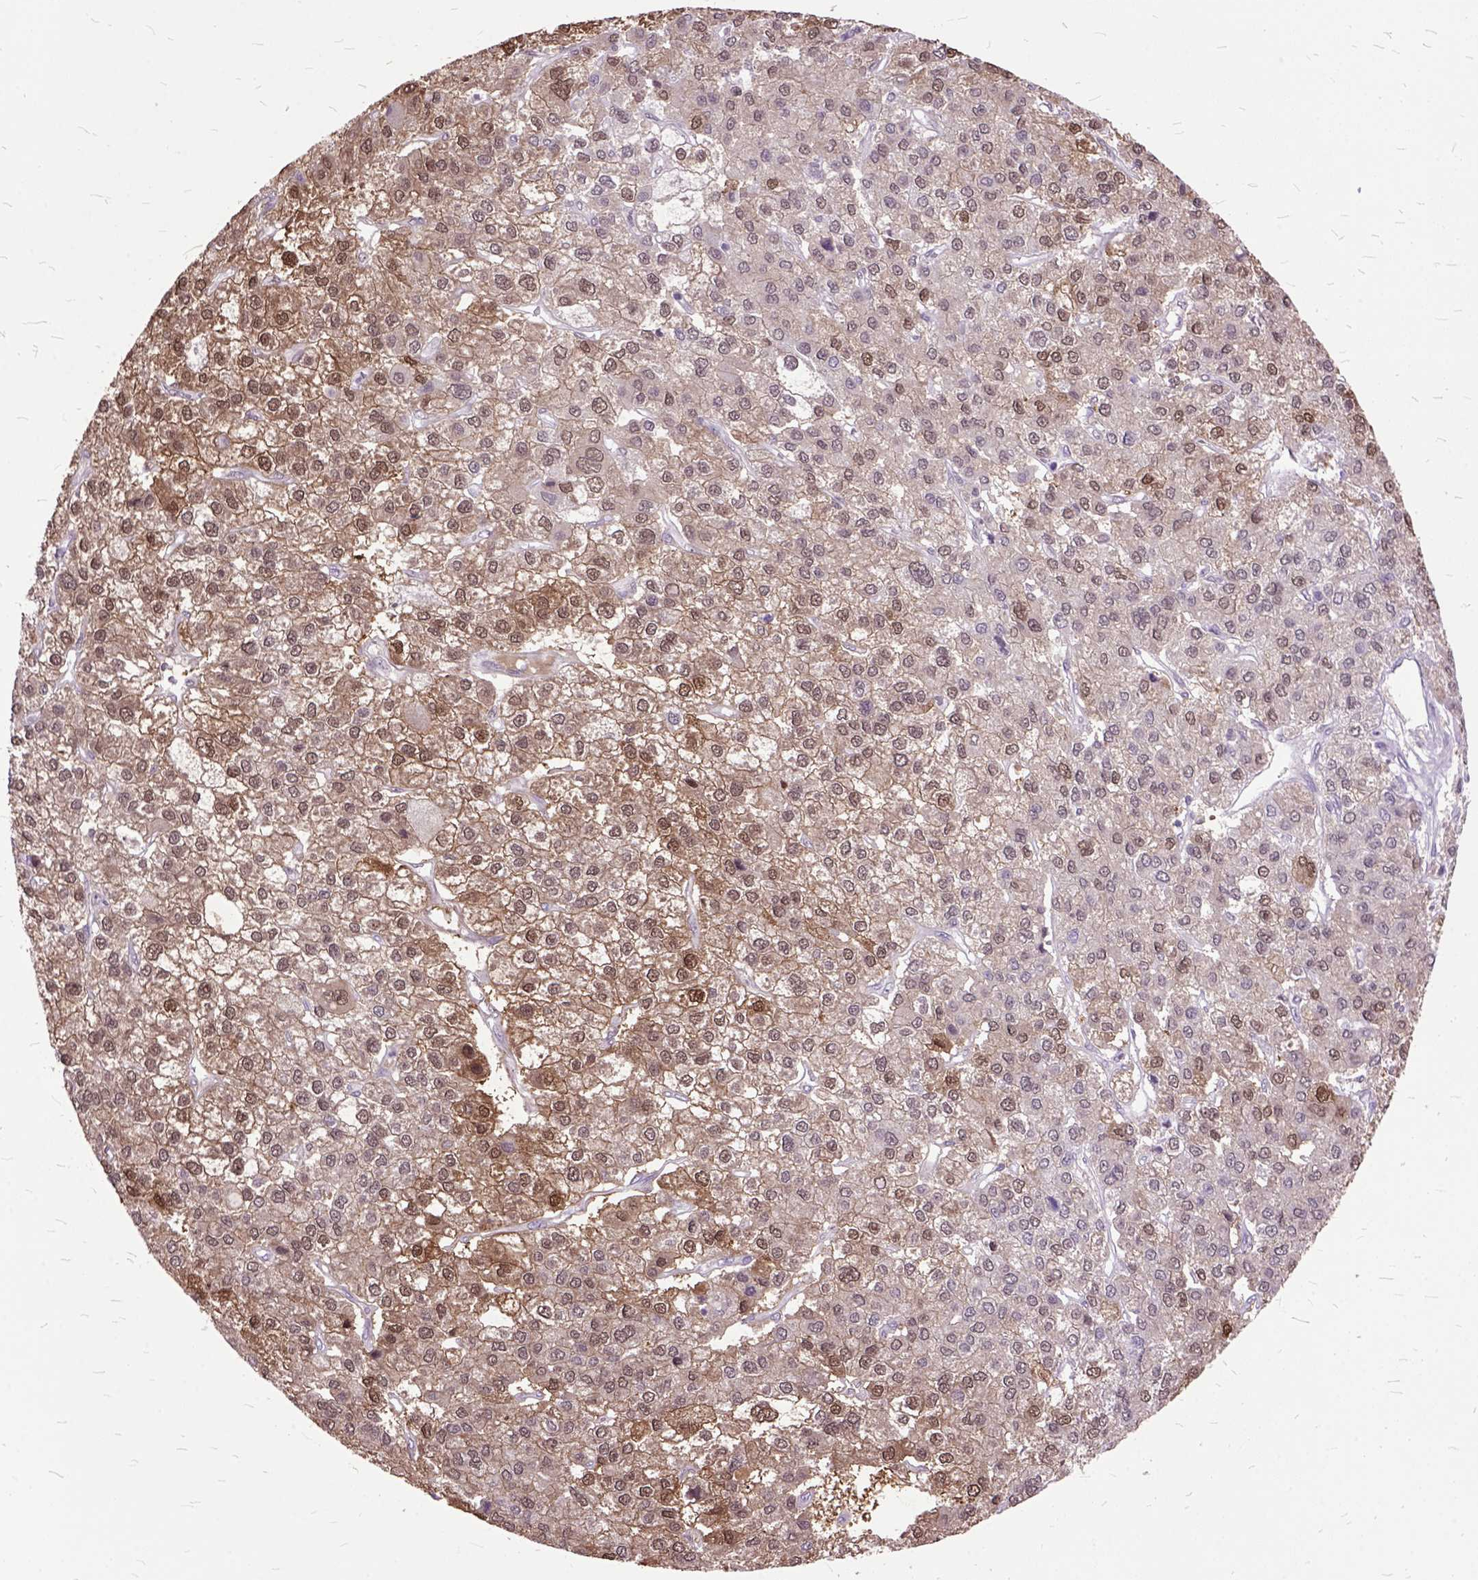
{"staining": {"intensity": "moderate", "quantity": "25%-75%", "location": "cytoplasmic/membranous,nuclear"}, "tissue": "liver cancer", "cell_type": "Tumor cells", "image_type": "cancer", "snomed": [{"axis": "morphology", "description": "Carcinoma, Hepatocellular, NOS"}, {"axis": "topography", "description": "Liver"}], "caption": "IHC image of neoplastic tissue: liver hepatocellular carcinoma stained using immunohistochemistry demonstrates medium levels of moderate protein expression localized specifically in the cytoplasmic/membranous and nuclear of tumor cells, appearing as a cytoplasmic/membranous and nuclear brown color.", "gene": "ORC5", "patient": {"sex": "female", "age": 41}}